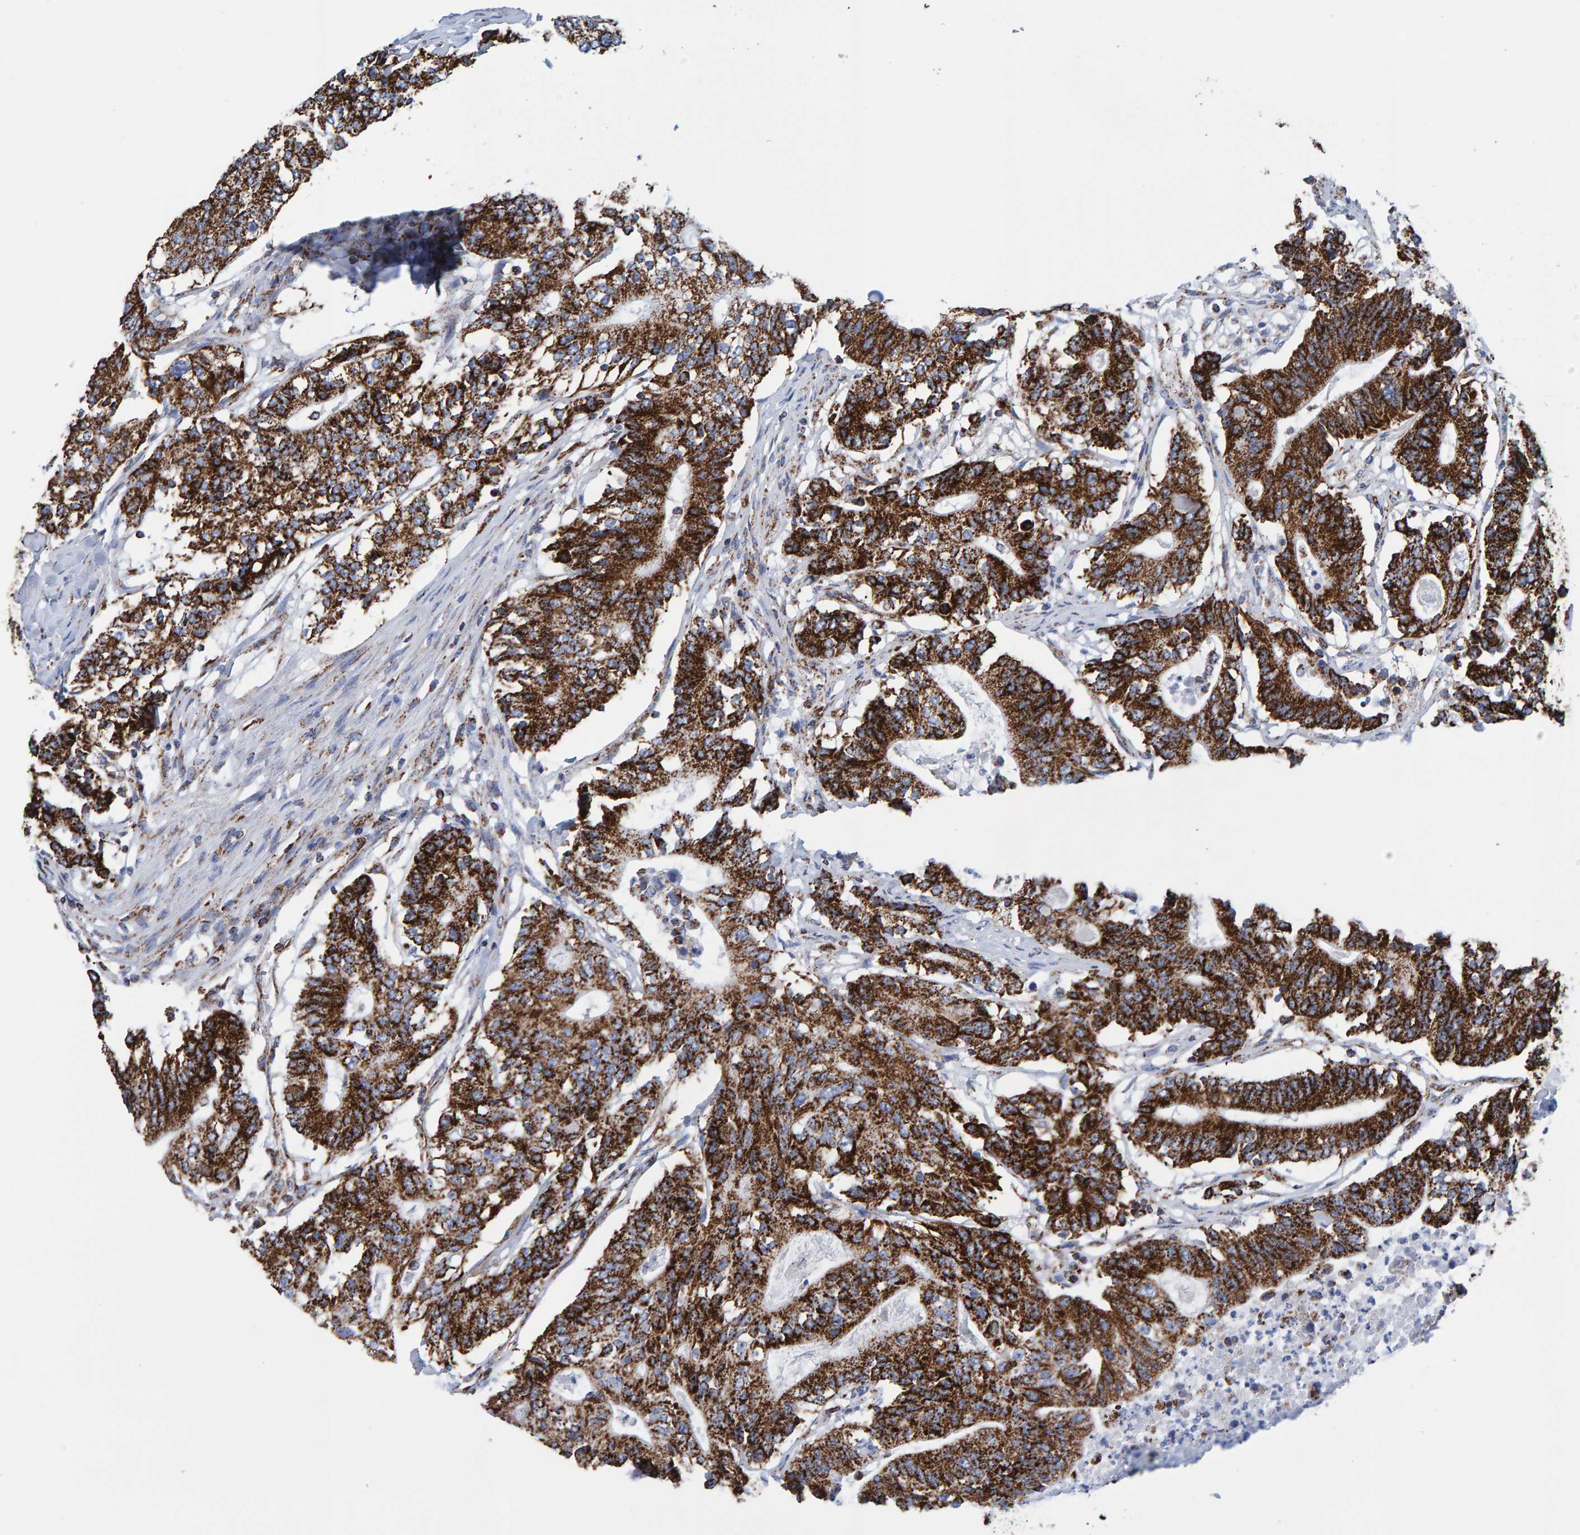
{"staining": {"intensity": "strong", "quantity": ">75%", "location": "cytoplasmic/membranous"}, "tissue": "colorectal cancer", "cell_type": "Tumor cells", "image_type": "cancer", "snomed": [{"axis": "morphology", "description": "Adenocarcinoma, NOS"}, {"axis": "topography", "description": "Colon"}], "caption": "Immunohistochemical staining of human colorectal cancer reveals high levels of strong cytoplasmic/membranous expression in about >75% of tumor cells.", "gene": "ENSG00000262660", "patient": {"sex": "female", "age": 77}}